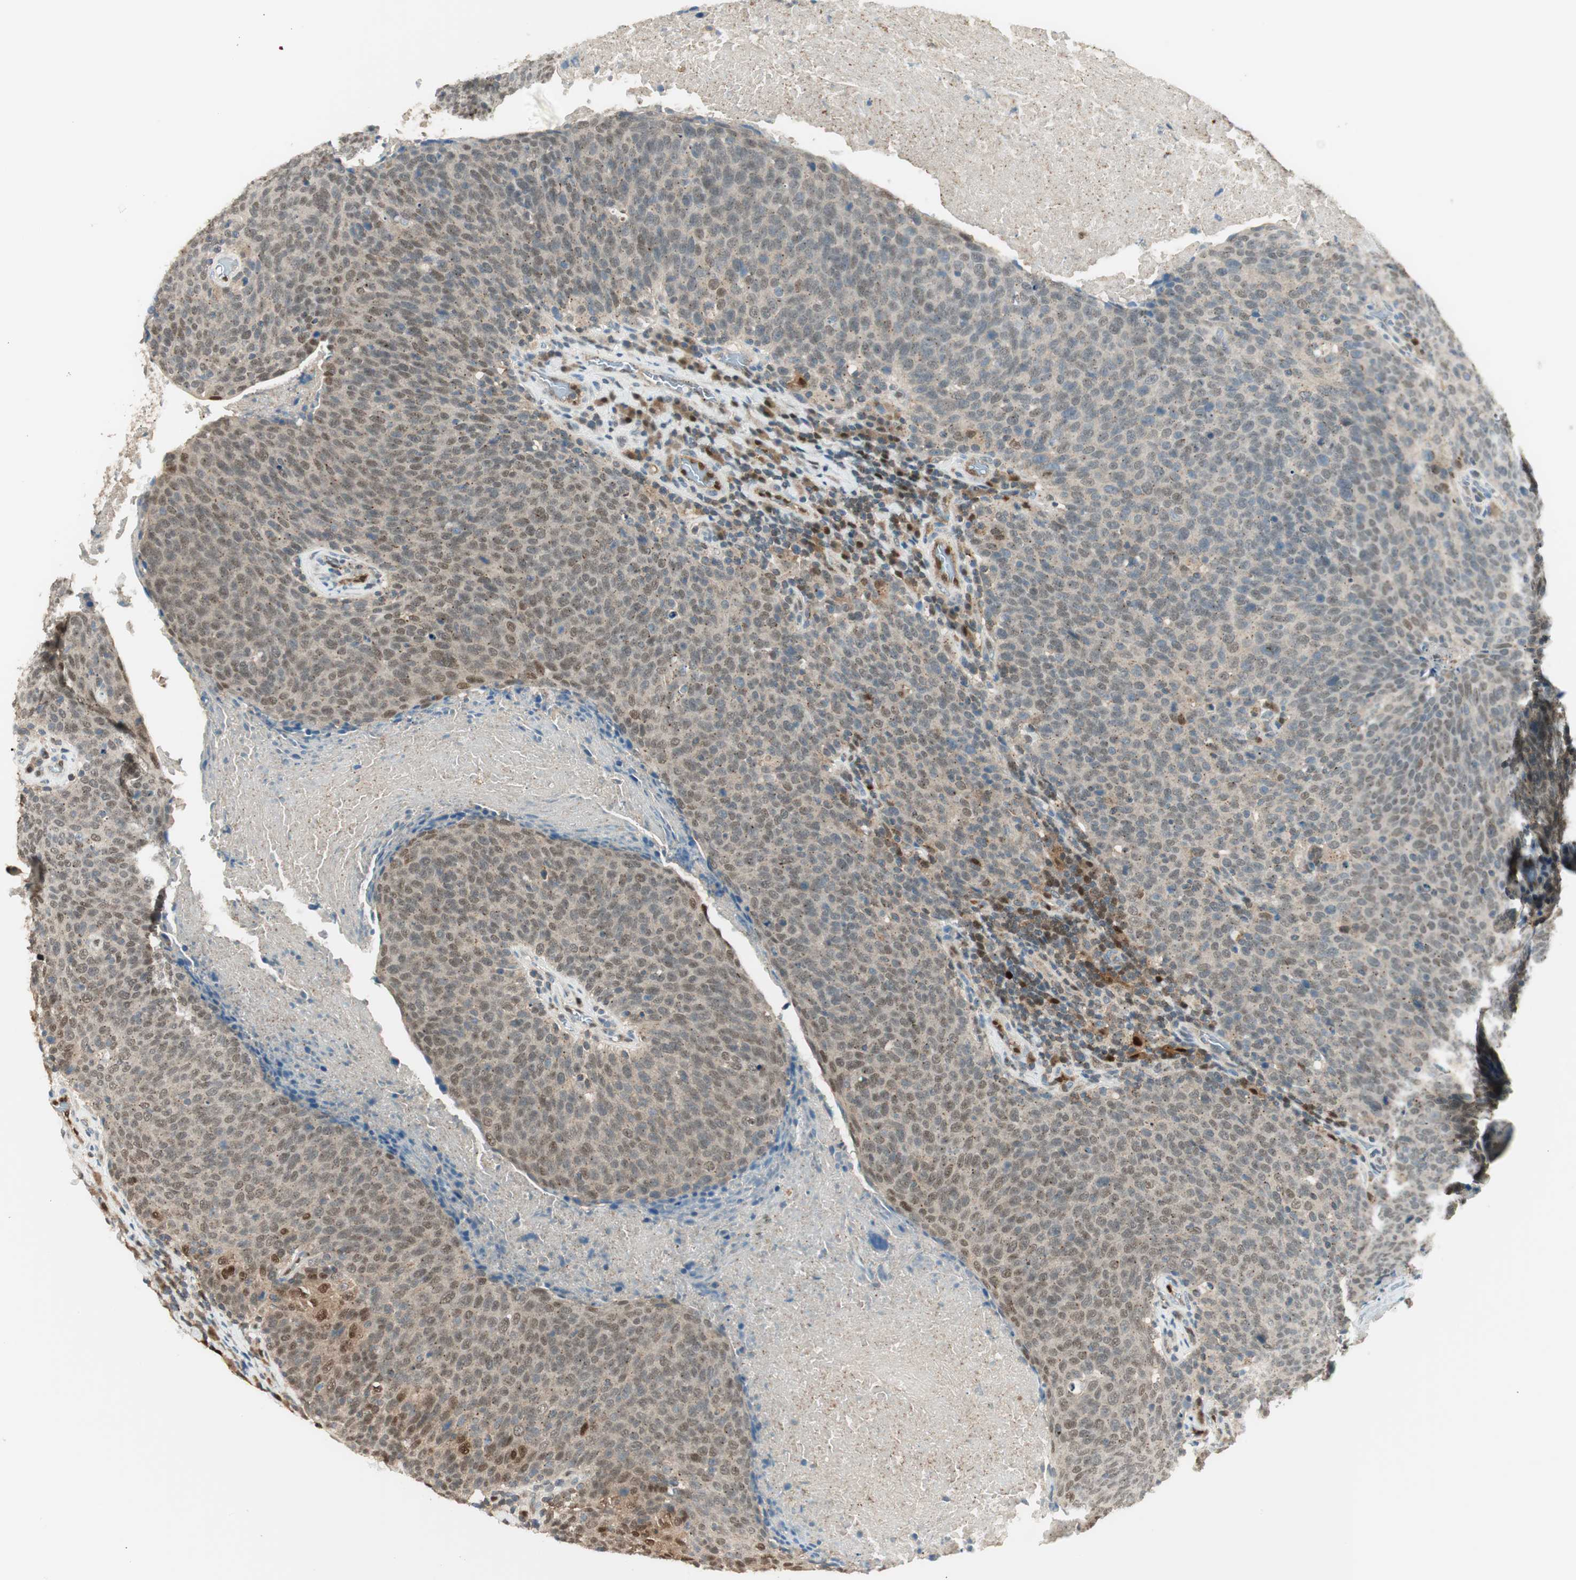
{"staining": {"intensity": "moderate", "quantity": "<25%", "location": "nuclear"}, "tissue": "head and neck cancer", "cell_type": "Tumor cells", "image_type": "cancer", "snomed": [{"axis": "morphology", "description": "Squamous cell carcinoma, NOS"}, {"axis": "morphology", "description": "Squamous cell carcinoma, metastatic, NOS"}, {"axis": "topography", "description": "Lymph node"}, {"axis": "topography", "description": "Head-Neck"}], "caption": "Tumor cells reveal low levels of moderate nuclear positivity in approximately <25% of cells in human head and neck cancer (metastatic squamous cell carcinoma). (DAB (3,3'-diaminobenzidine) = brown stain, brightfield microscopy at high magnification).", "gene": "LTA4H", "patient": {"sex": "male", "age": 62}}